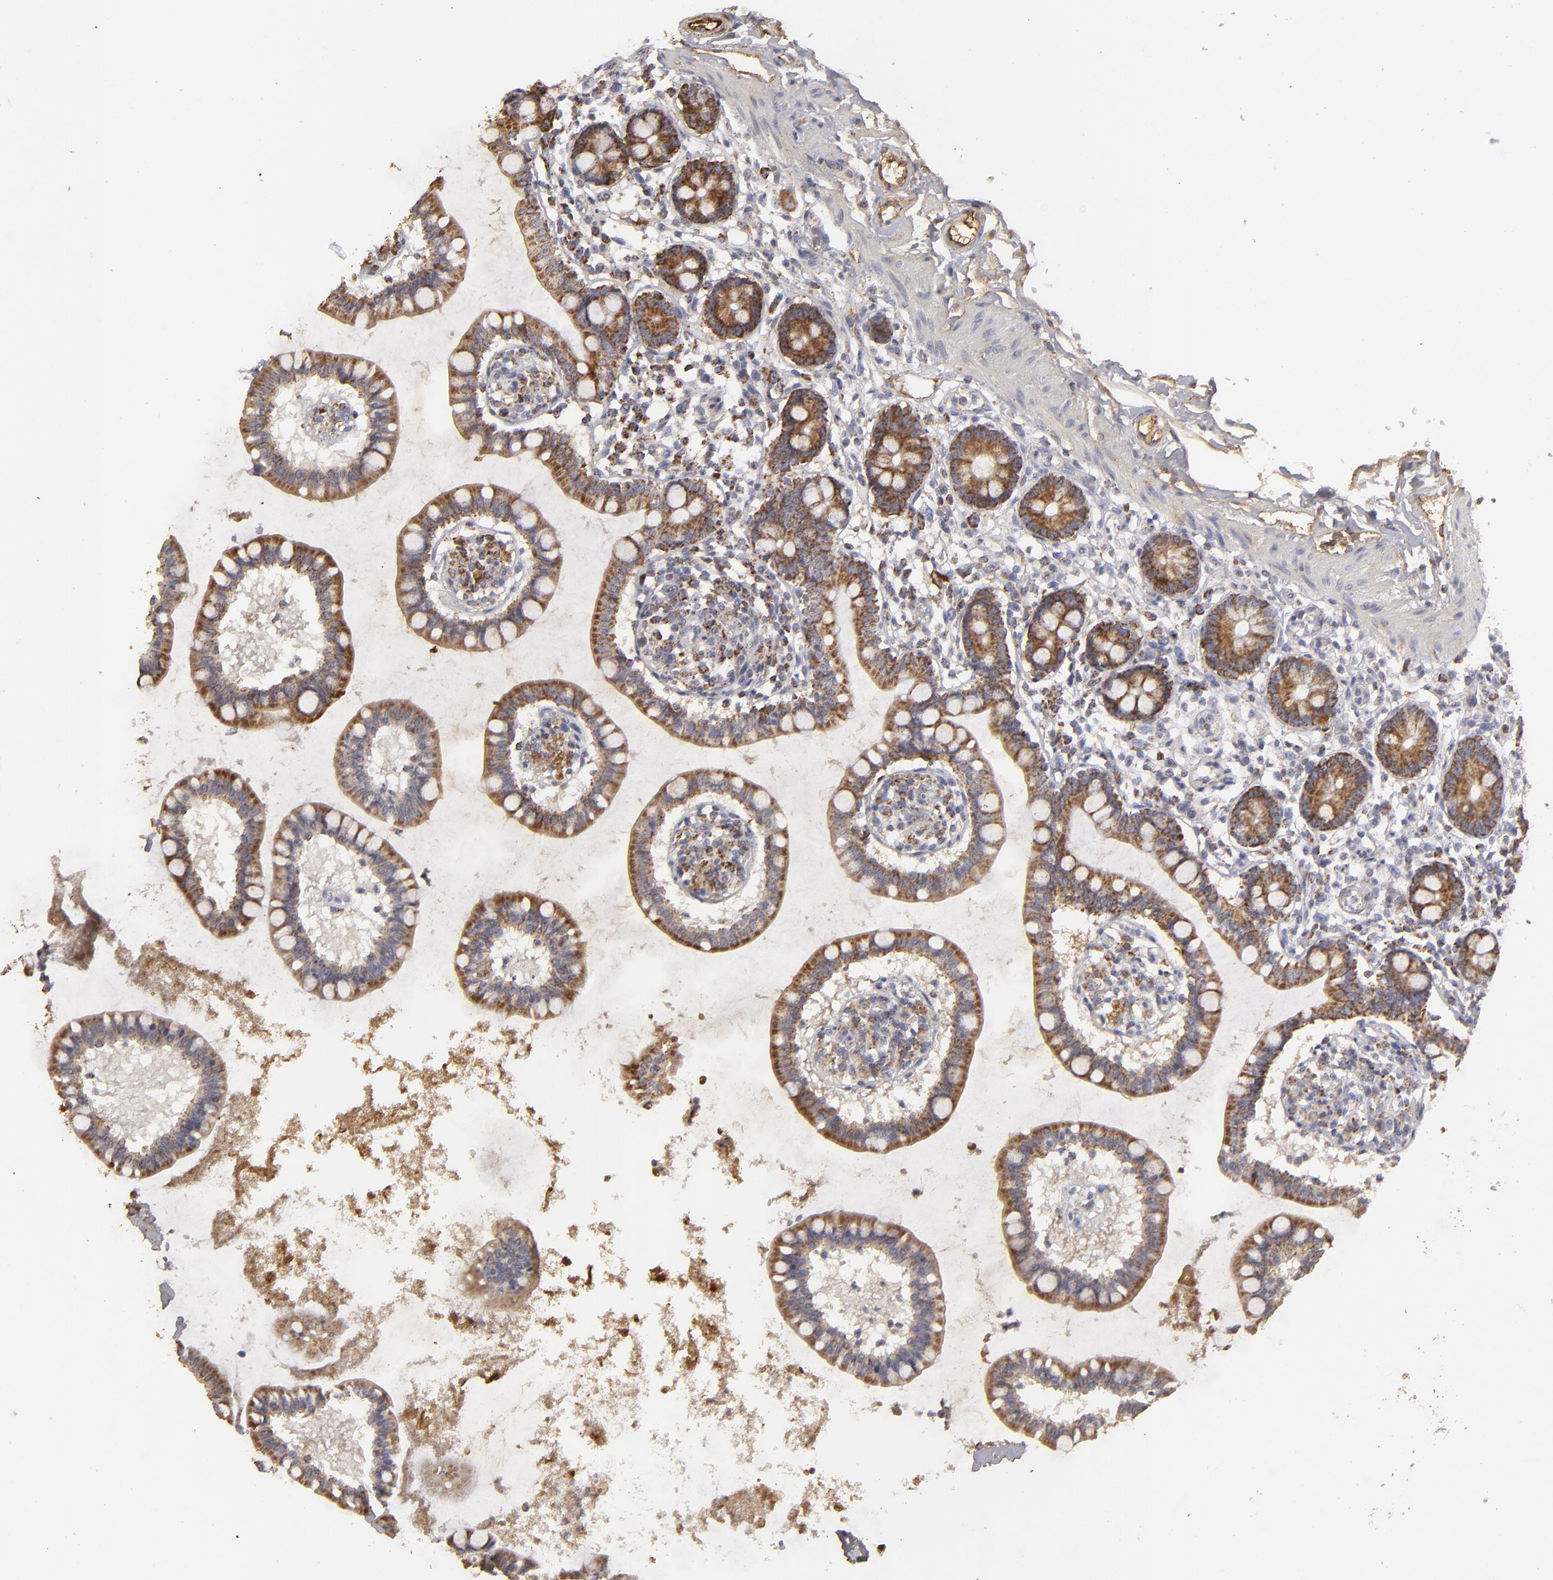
{"staining": {"intensity": "moderate", "quantity": ">75%", "location": "cytoplasmic/membranous"}, "tissue": "small intestine", "cell_type": "Glandular cells", "image_type": "normal", "snomed": [{"axis": "morphology", "description": "Normal tissue, NOS"}, {"axis": "topography", "description": "Small intestine"}], "caption": "Glandular cells reveal medium levels of moderate cytoplasmic/membranous positivity in approximately >75% of cells in benign small intestine.", "gene": "CFB", "patient": {"sex": "female", "age": 61}}